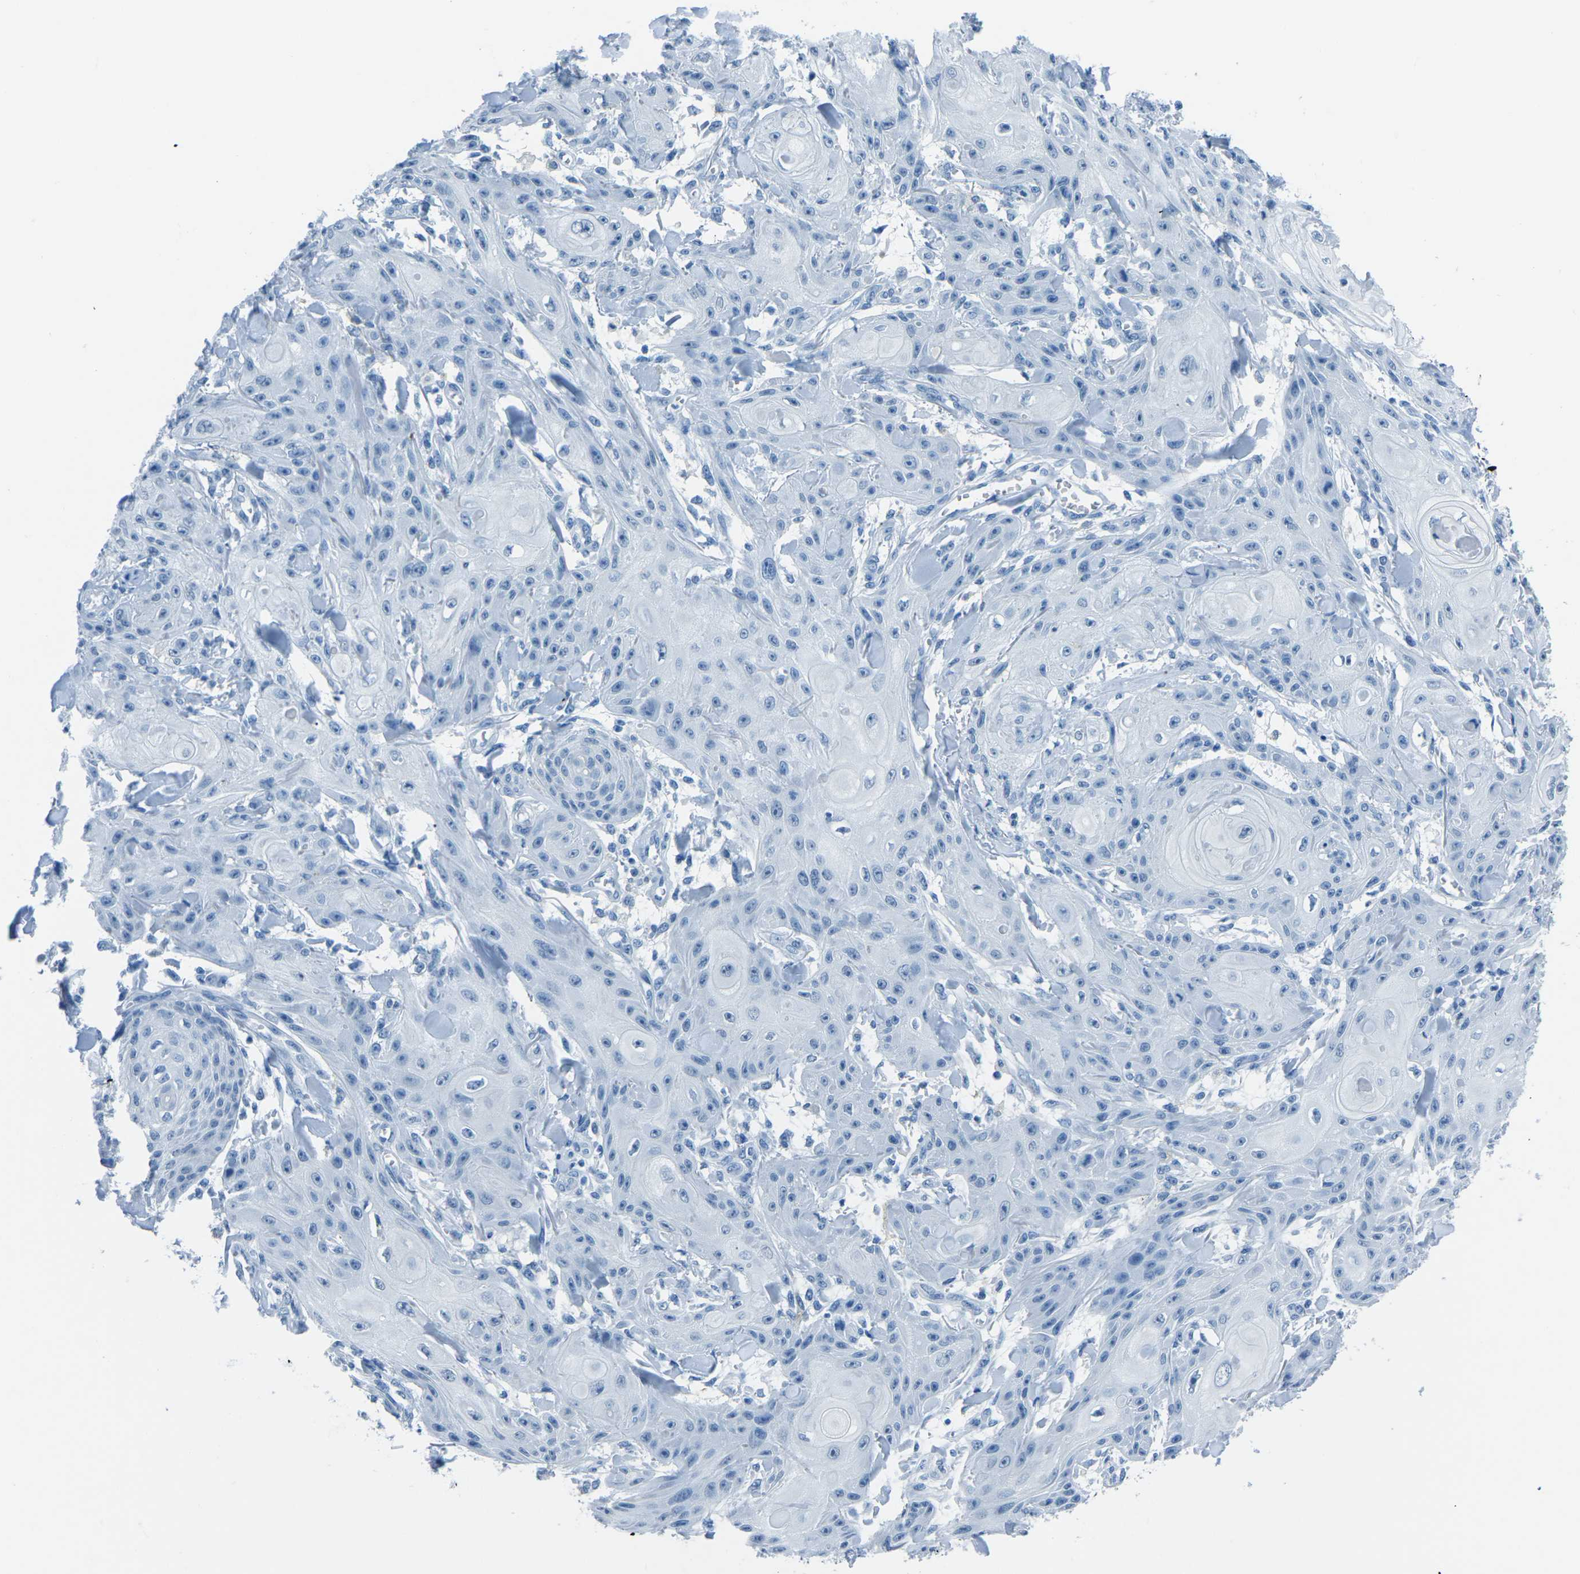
{"staining": {"intensity": "negative", "quantity": "none", "location": "none"}, "tissue": "skin cancer", "cell_type": "Tumor cells", "image_type": "cancer", "snomed": [{"axis": "morphology", "description": "Squamous cell carcinoma, NOS"}, {"axis": "topography", "description": "Skin"}], "caption": "IHC image of human skin cancer stained for a protein (brown), which exhibits no staining in tumor cells.", "gene": "MYH8", "patient": {"sex": "male", "age": 74}}